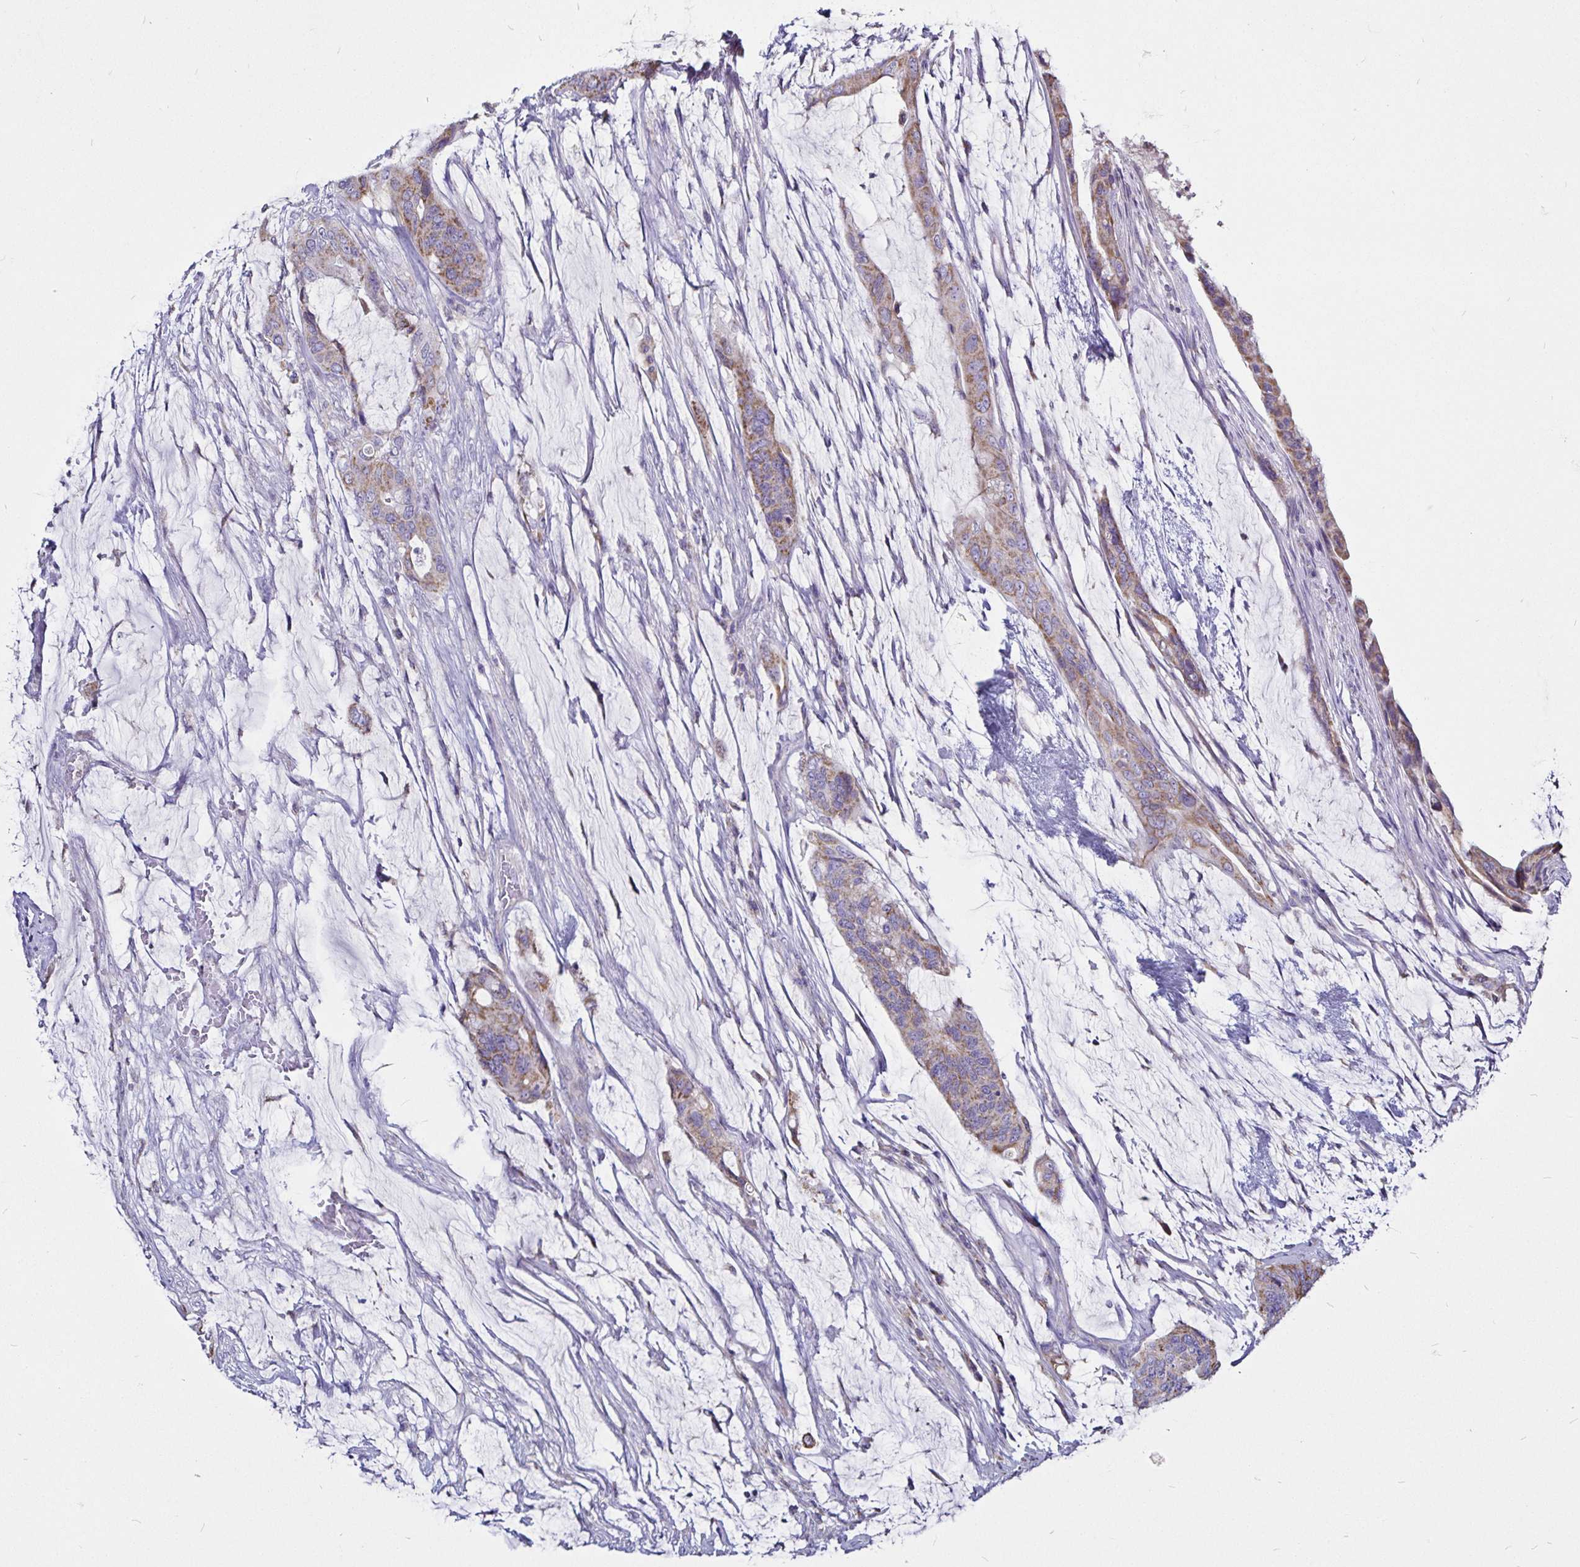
{"staining": {"intensity": "weak", "quantity": "25%-75%", "location": "cytoplasmic/membranous"}, "tissue": "colorectal cancer", "cell_type": "Tumor cells", "image_type": "cancer", "snomed": [{"axis": "morphology", "description": "Adenocarcinoma, NOS"}, {"axis": "topography", "description": "Rectum"}], "caption": "Protein staining of adenocarcinoma (colorectal) tissue displays weak cytoplasmic/membranous positivity in approximately 25%-75% of tumor cells.", "gene": "PGAM2", "patient": {"sex": "female", "age": 59}}